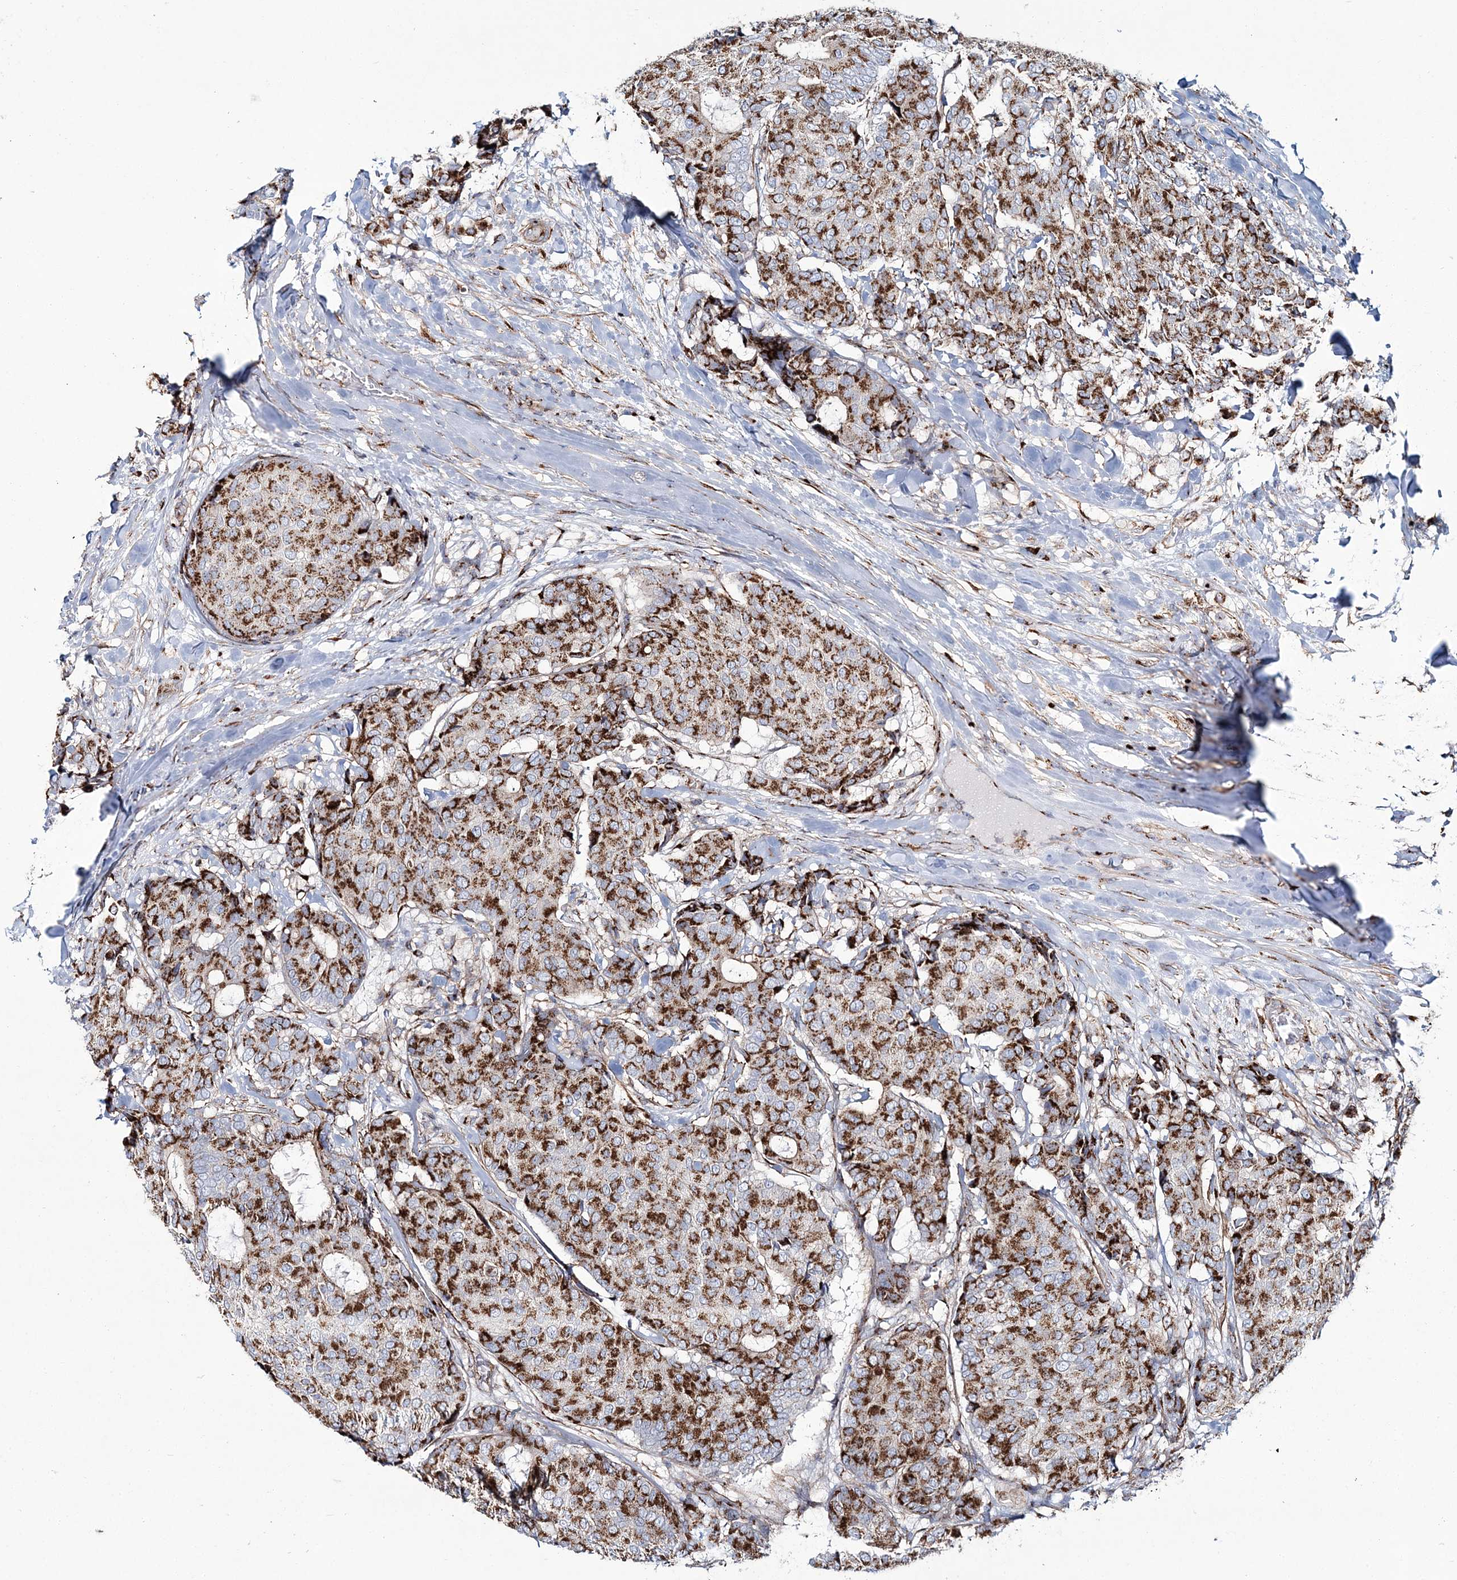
{"staining": {"intensity": "strong", "quantity": ">75%", "location": "cytoplasmic/membranous"}, "tissue": "breast cancer", "cell_type": "Tumor cells", "image_type": "cancer", "snomed": [{"axis": "morphology", "description": "Duct carcinoma"}, {"axis": "topography", "description": "Breast"}], "caption": "This is an image of IHC staining of breast infiltrating ductal carcinoma, which shows strong positivity in the cytoplasmic/membranous of tumor cells.", "gene": "MAN1A2", "patient": {"sex": "female", "age": 75}}